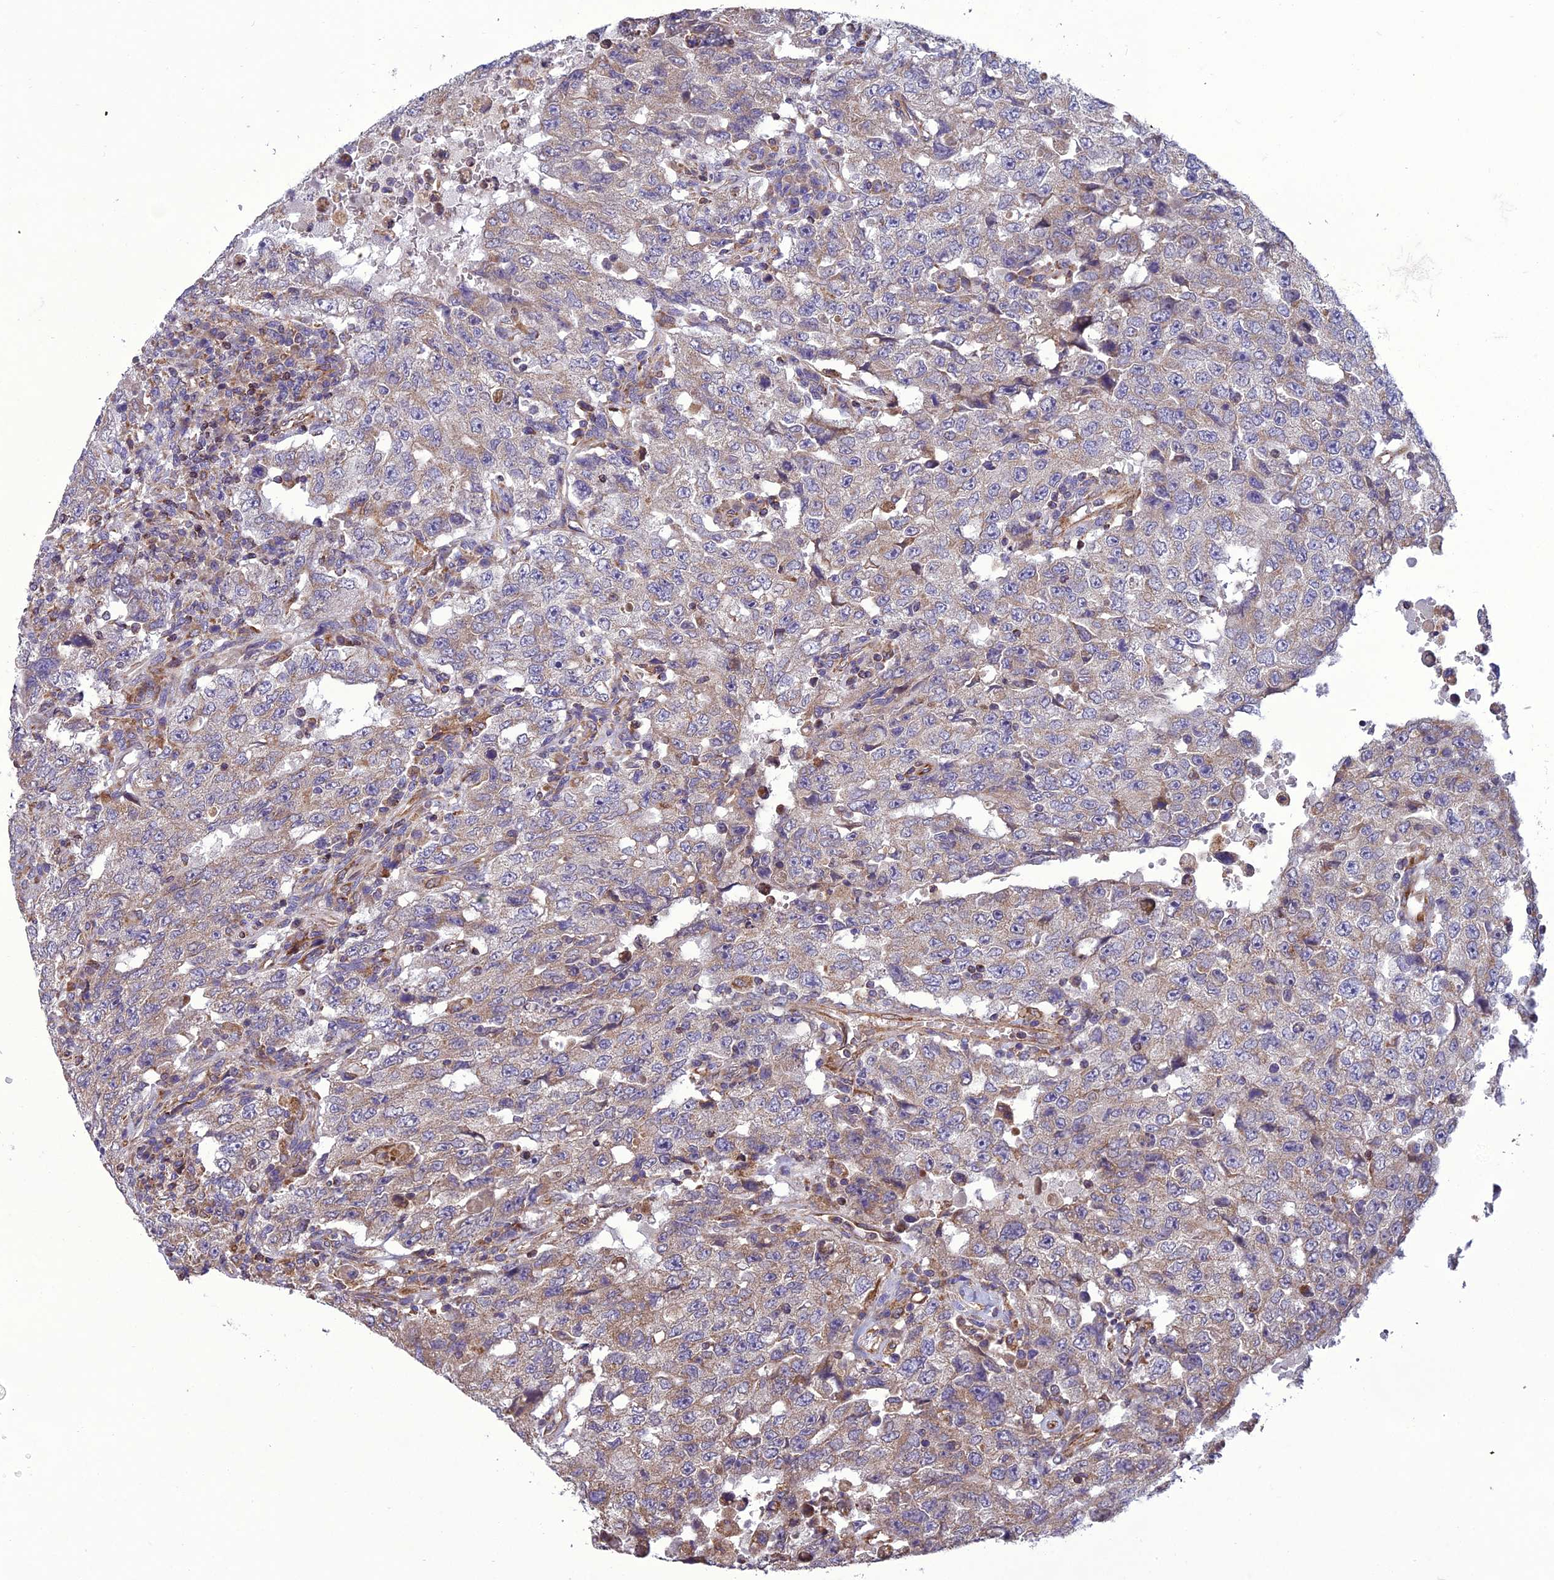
{"staining": {"intensity": "weak", "quantity": "25%-75%", "location": "cytoplasmic/membranous"}, "tissue": "testis cancer", "cell_type": "Tumor cells", "image_type": "cancer", "snomed": [{"axis": "morphology", "description": "Carcinoma, Embryonal, NOS"}, {"axis": "topography", "description": "Testis"}], "caption": "This micrograph demonstrates immunohistochemistry (IHC) staining of embryonal carcinoma (testis), with low weak cytoplasmic/membranous expression in approximately 25%-75% of tumor cells.", "gene": "GIMAP1", "patient": {"sex": "male", "age": 26}}